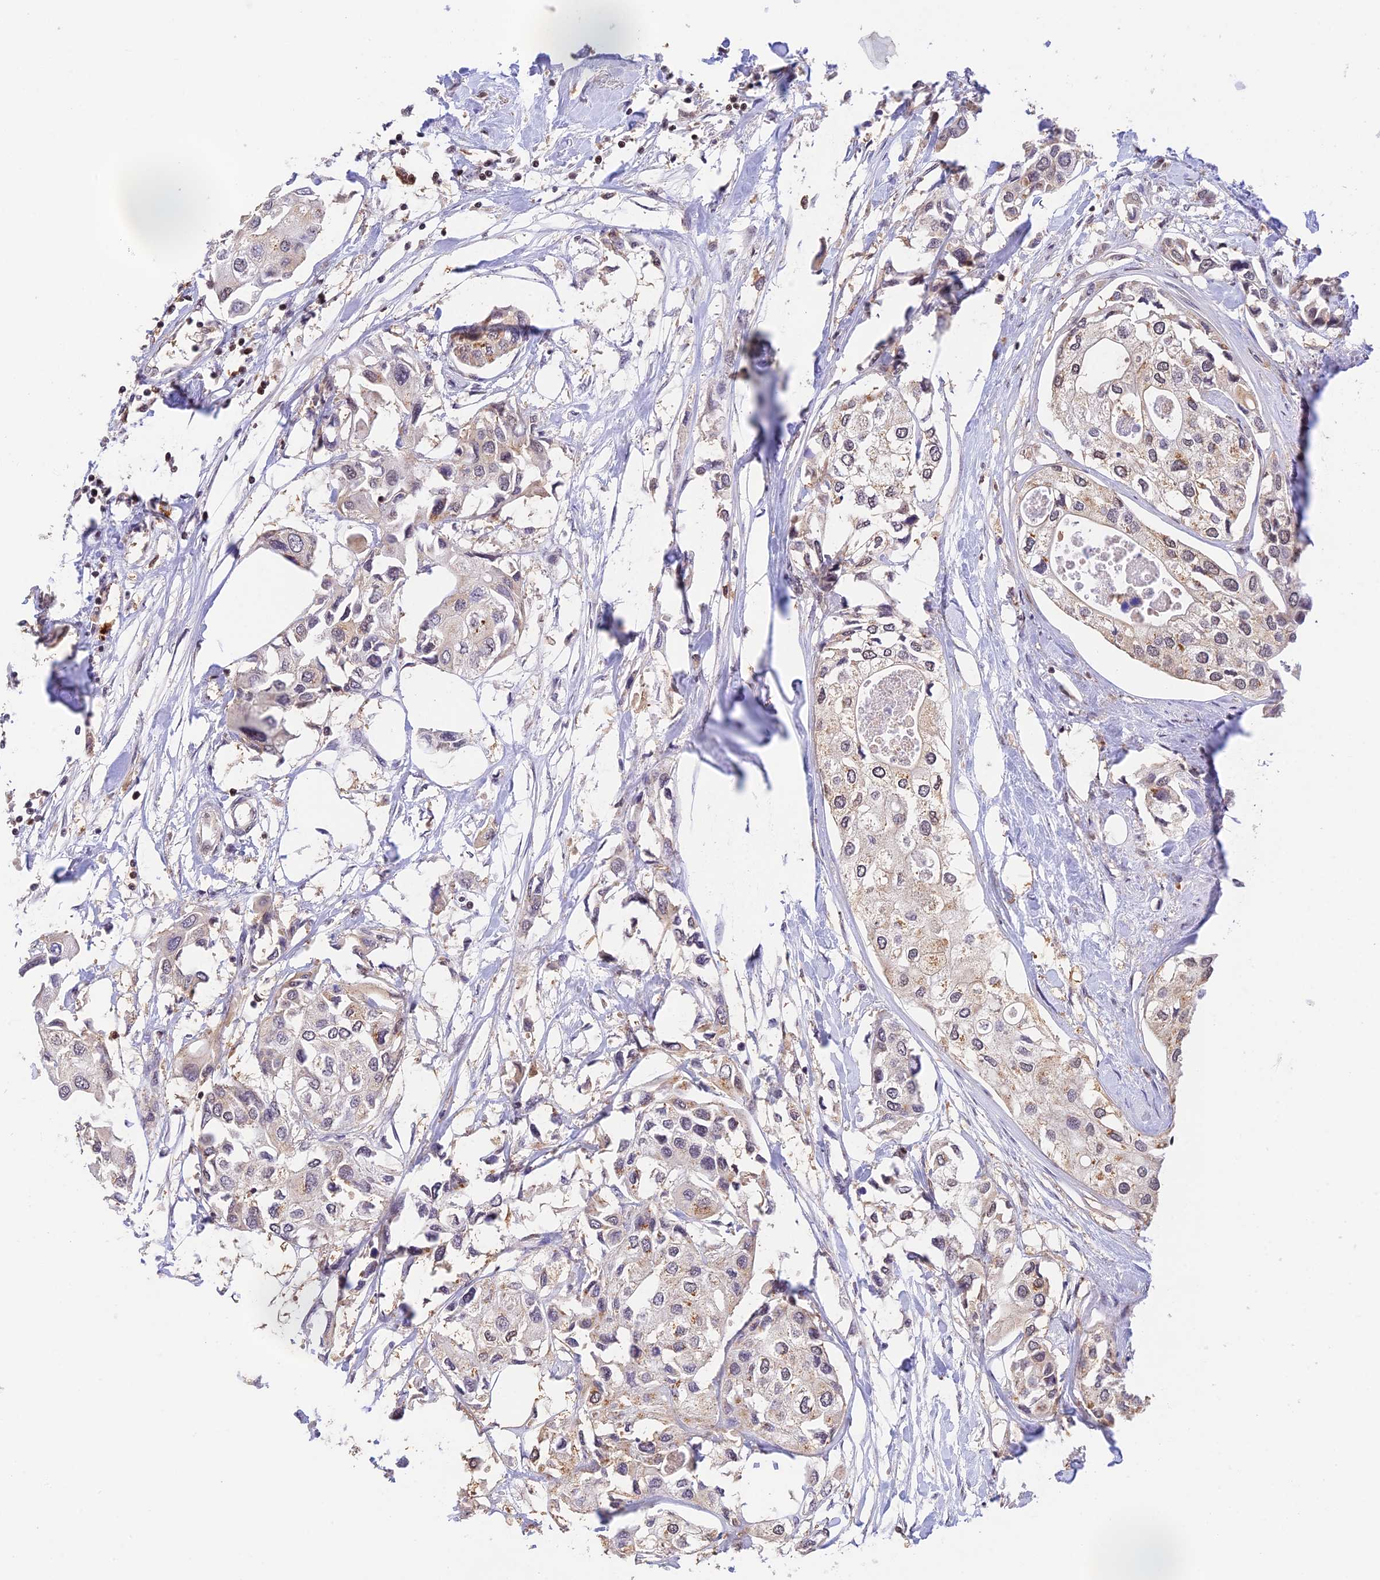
{"staining": {"intensity": "weak", "quantity": "<25%", "location": "cytoplasmic/membranous"}, "tissue": "urothelial cancer", "cell_type": "Tumor cells", "image_type": "cancer", "snomed": [{"axis": "morphology", "description": "Urothelial carcinoma, High grade"}, {"axis": "topography", "description": "Urinary bladder"}], "caption": "DAB immunohistochemical staining of urothelial carcinoma (high-grade) demonstrates no significant staining in tumor cells.", "gene": "THAP11", "patient": {"sex": "male", "age": 64}}